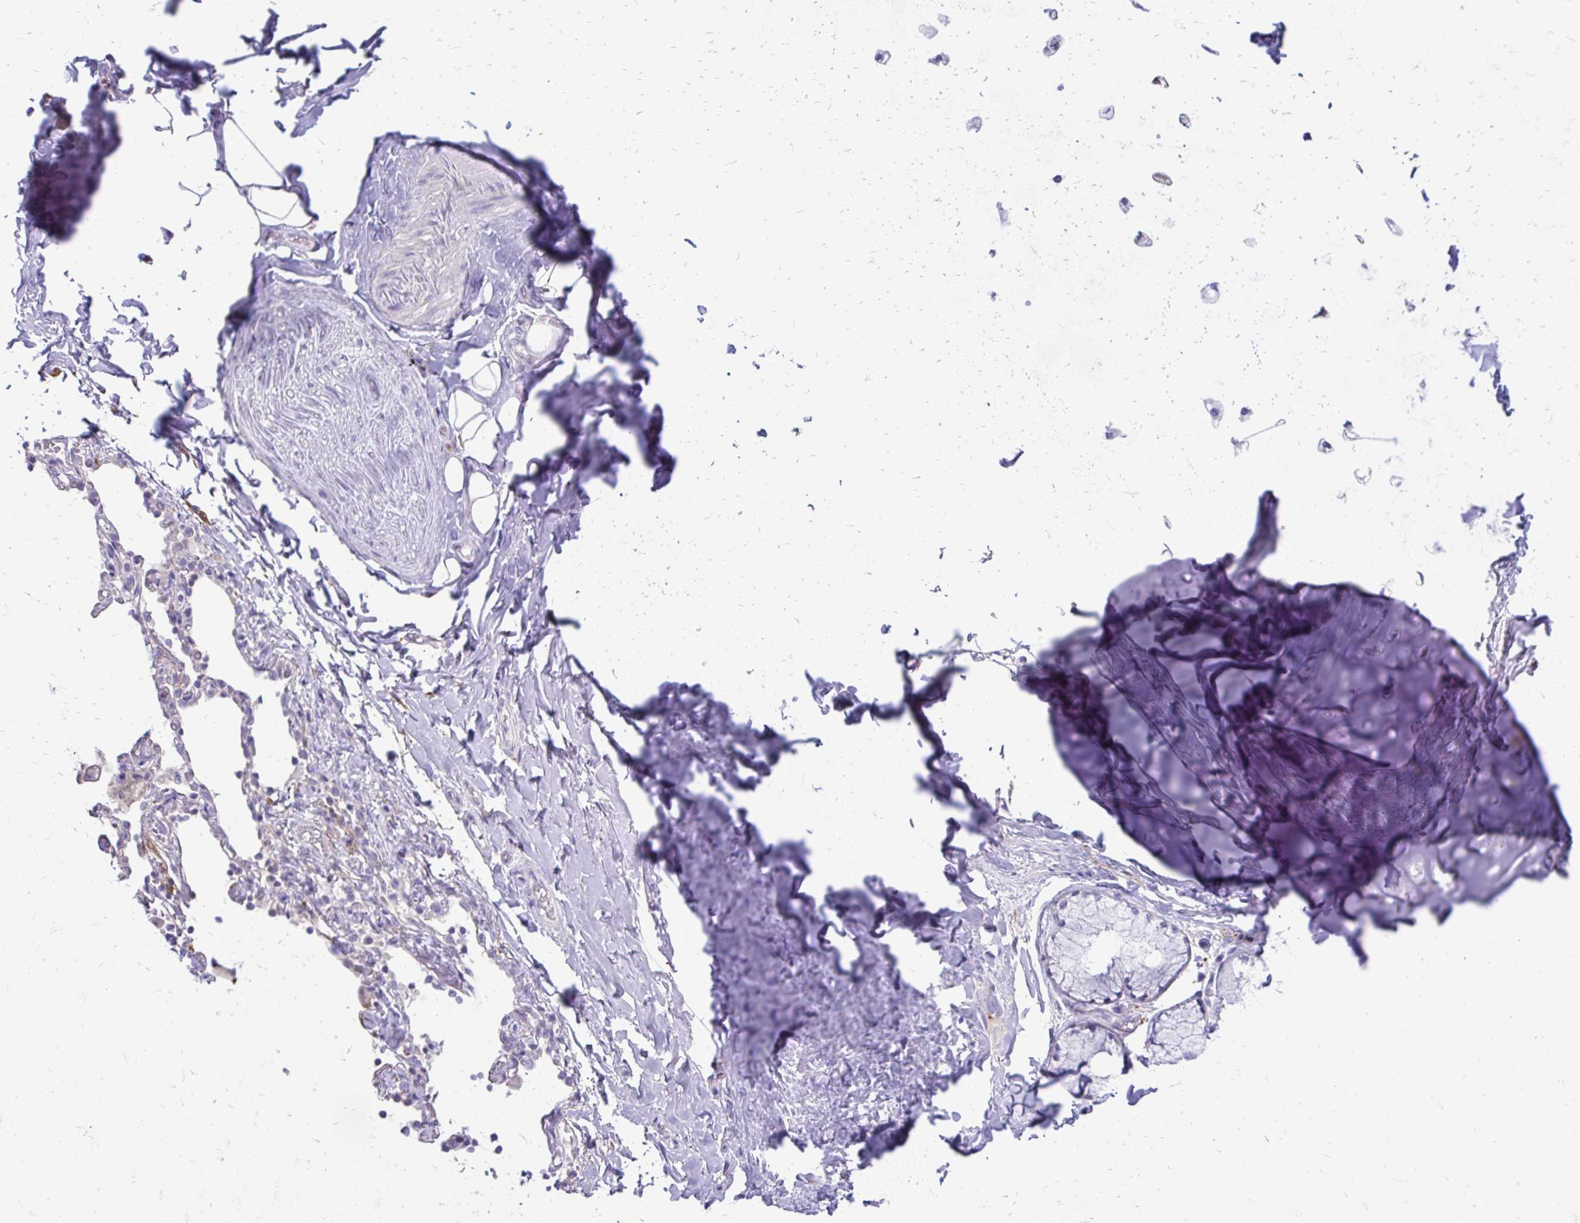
{"staining": {"intensity": "negative", "quantity": "none", "location": "none"}, "tissue": "adipose tissue", "cell_type": "Adipocytes", "image_type": "normal", "snomed": [{"axis": "morphology", "description": "Normal tissue, NOS"}, {"axis": "topography", "description": "Cartilage tissue"}, {"axis": "topography", "description": "Bronchus"}], "caption": "Adipose tissue stained for a protein using IHC demonstrates no staining adipocytes.", "gene": "SIGLEC11", "patient": {"sex": "male", "age": 64}}